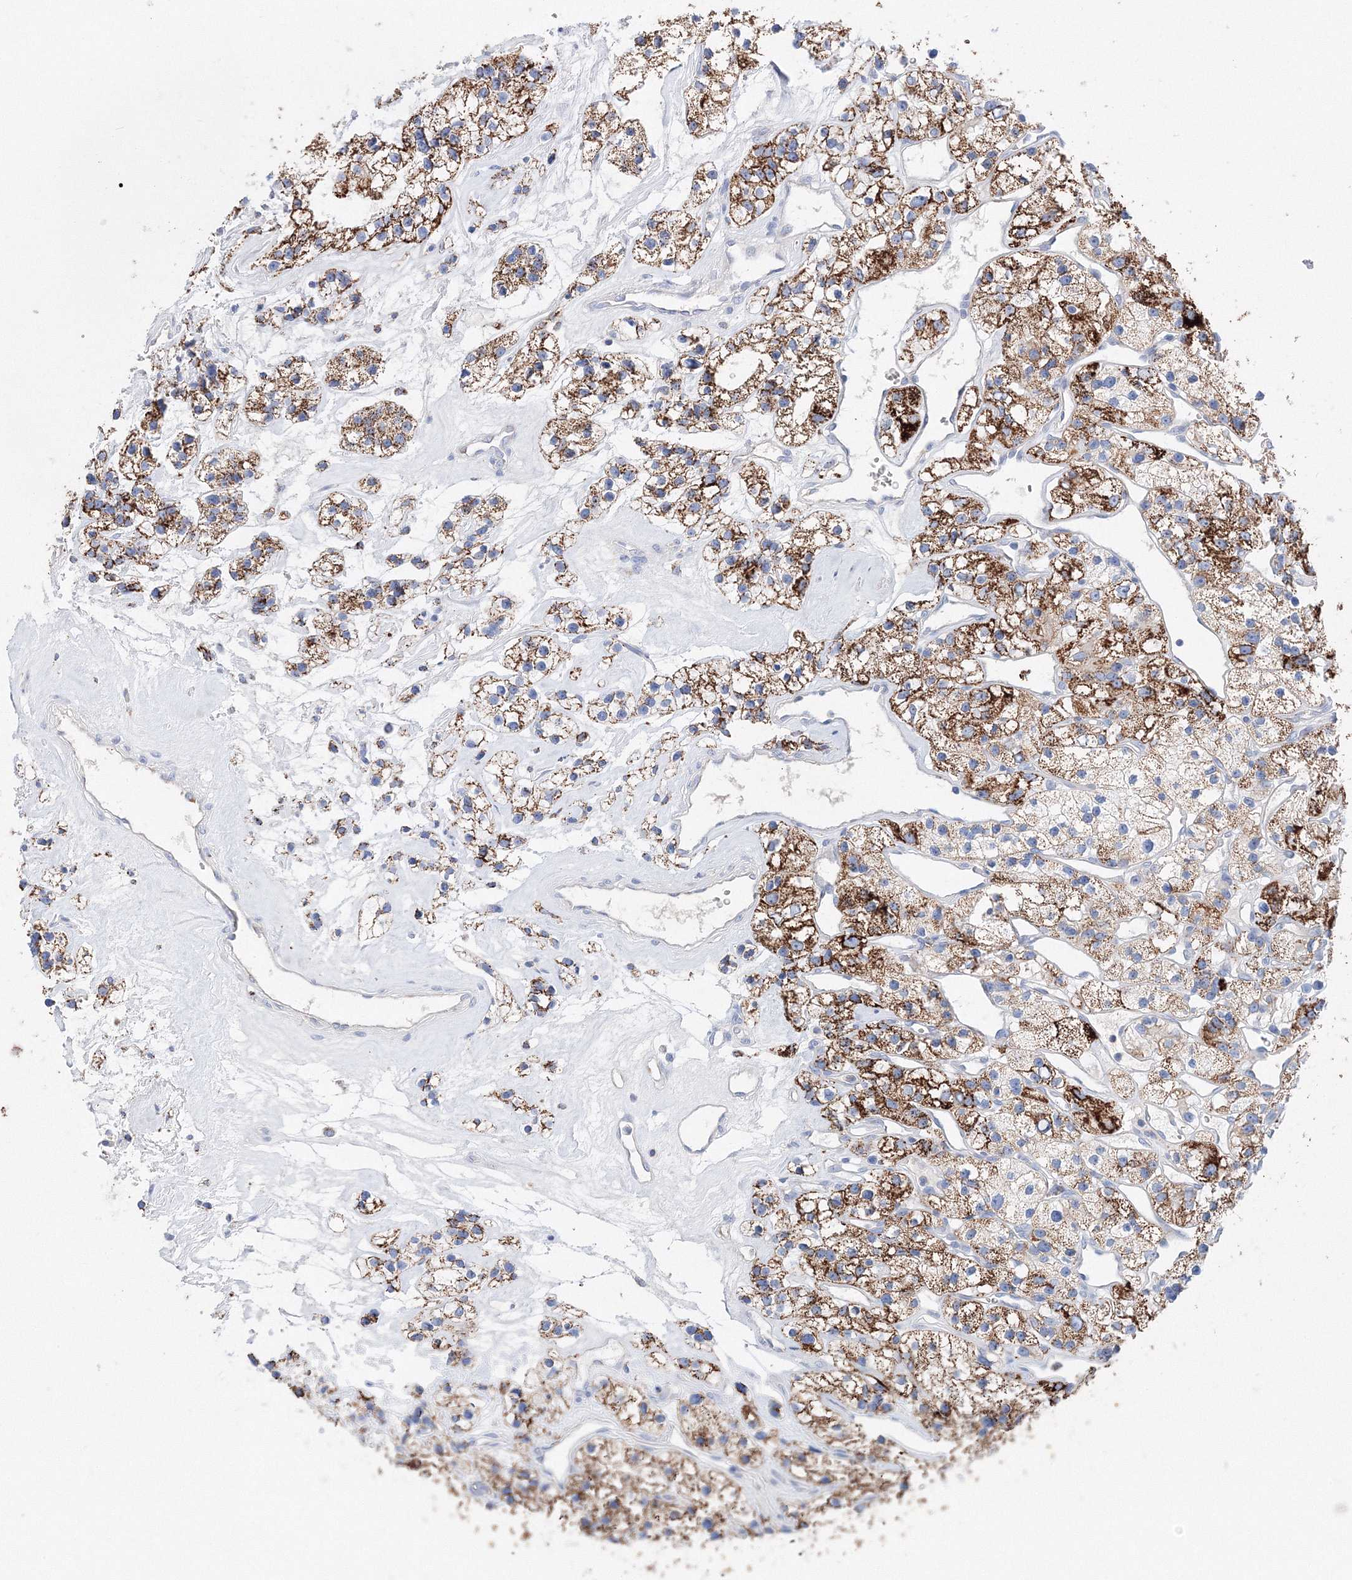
{"staining": {"intensity": "strong", "quantity": ">75%", "location": "cytoplasmic/membranous"}, "tissue": "renal cancer", "cell_type": "Tumor cells", "image_type": "cancer", "snomed": [{"axis": "morphology", "description": "Adenocarcinoma, NOS"}, {"axis": "topography", "description": "Kidney"}], "caption": "IHC (DAB (3,3'-diaminobenzidine)) staining of human adenocarcinoma (renal) reveals strong cytoplasmic/membranous protein staining in about >75% of tumor cells.", "gene": "MERTK", "patient": {"sex": "female", "age": 57}}